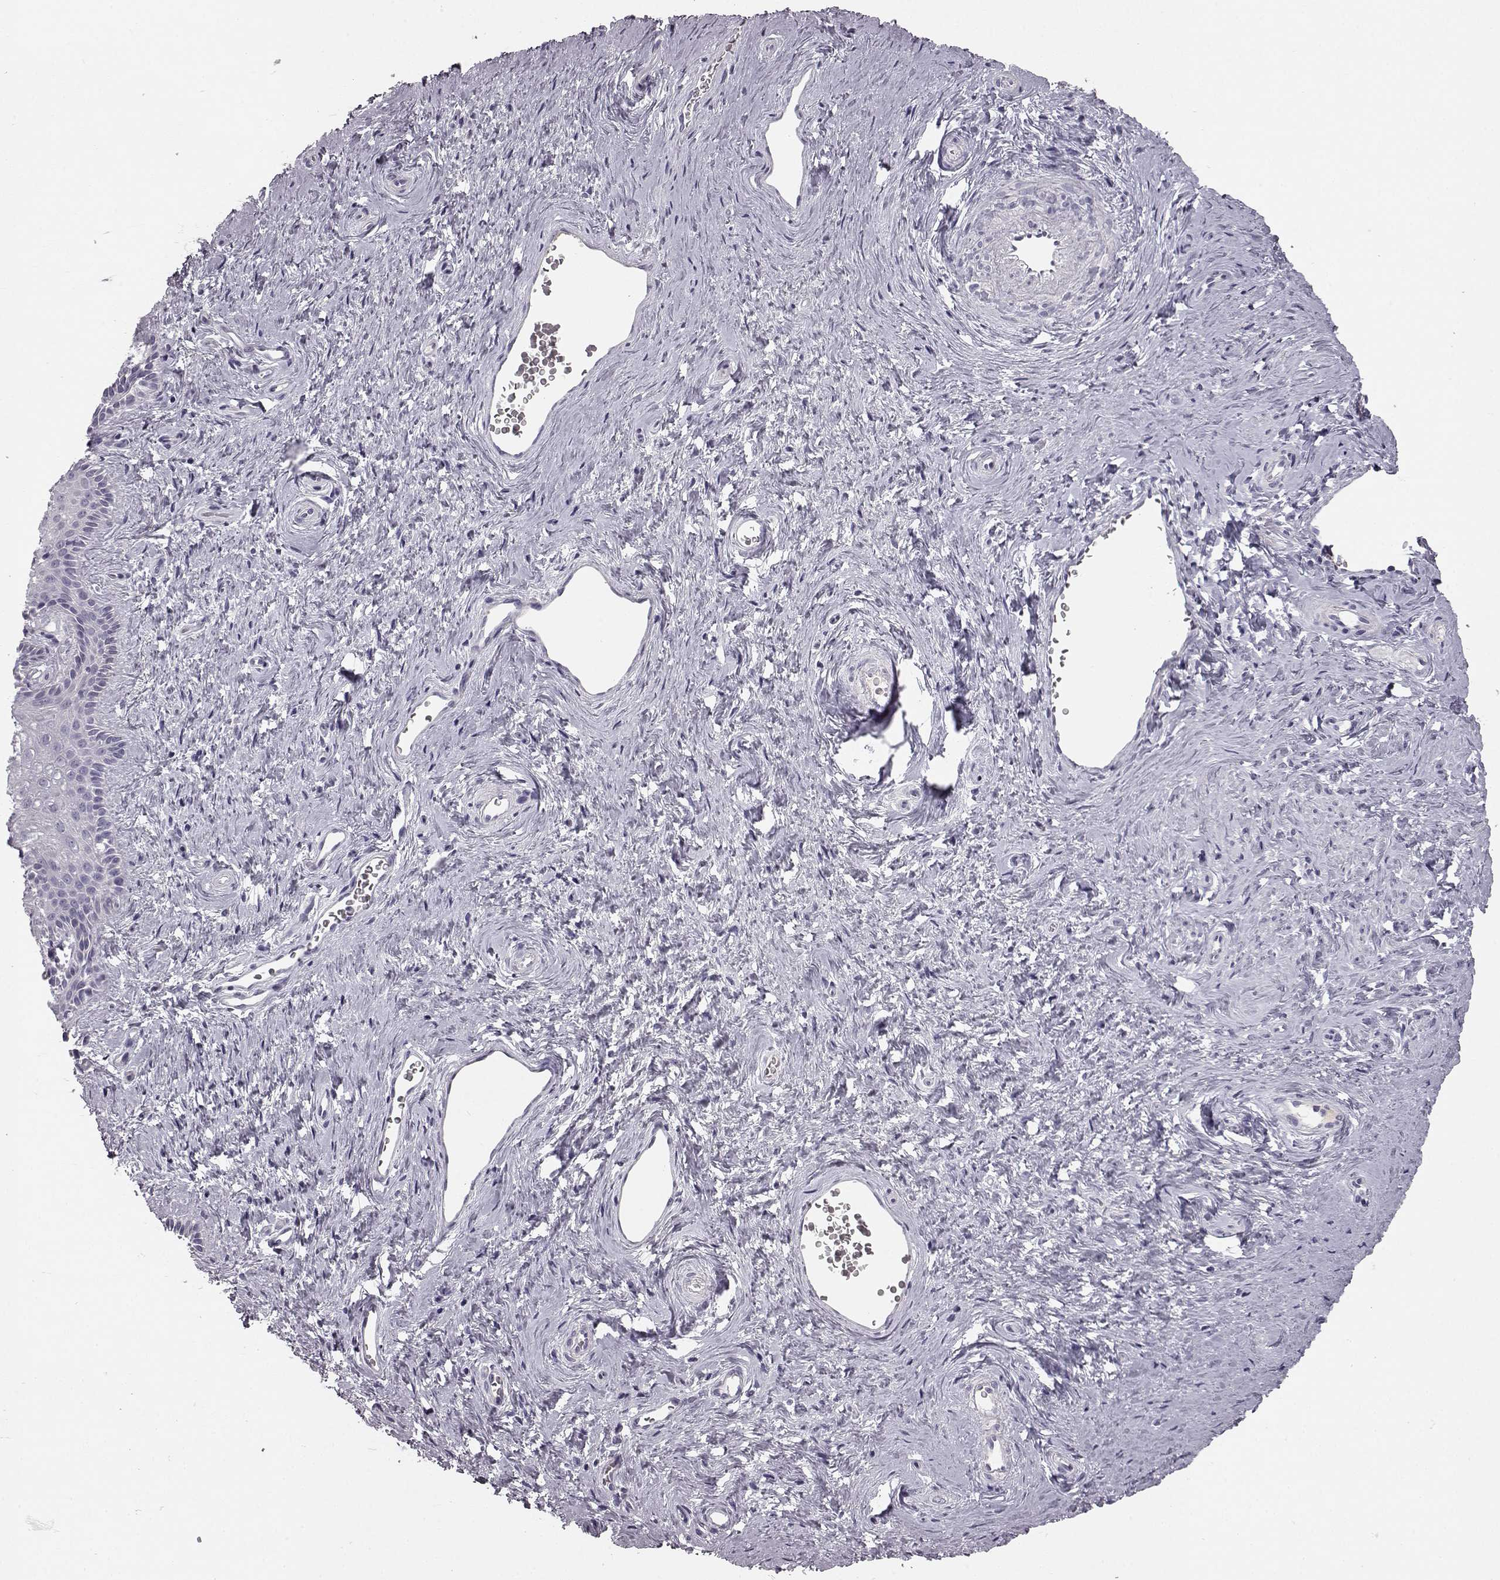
{"staining": {"intensity": "negative", "quantity": "none", "location": "none"}, "tissue": "vagina", "cell_type": "Squamous epithelial cells", "image_type": "normal", "snomed": [{"axis": "morphology", "description": "Normal tissue, NOS"}, {"axis": "topography", "description": "Vagina"}], "caption": "High power microscopy image of an IHC photomicrograph of unremarkable vagina, revealing no significant expression in squamous epithelial cells.", "gene": "KRT81", "patient": {"sex": "female", "age": 45}}